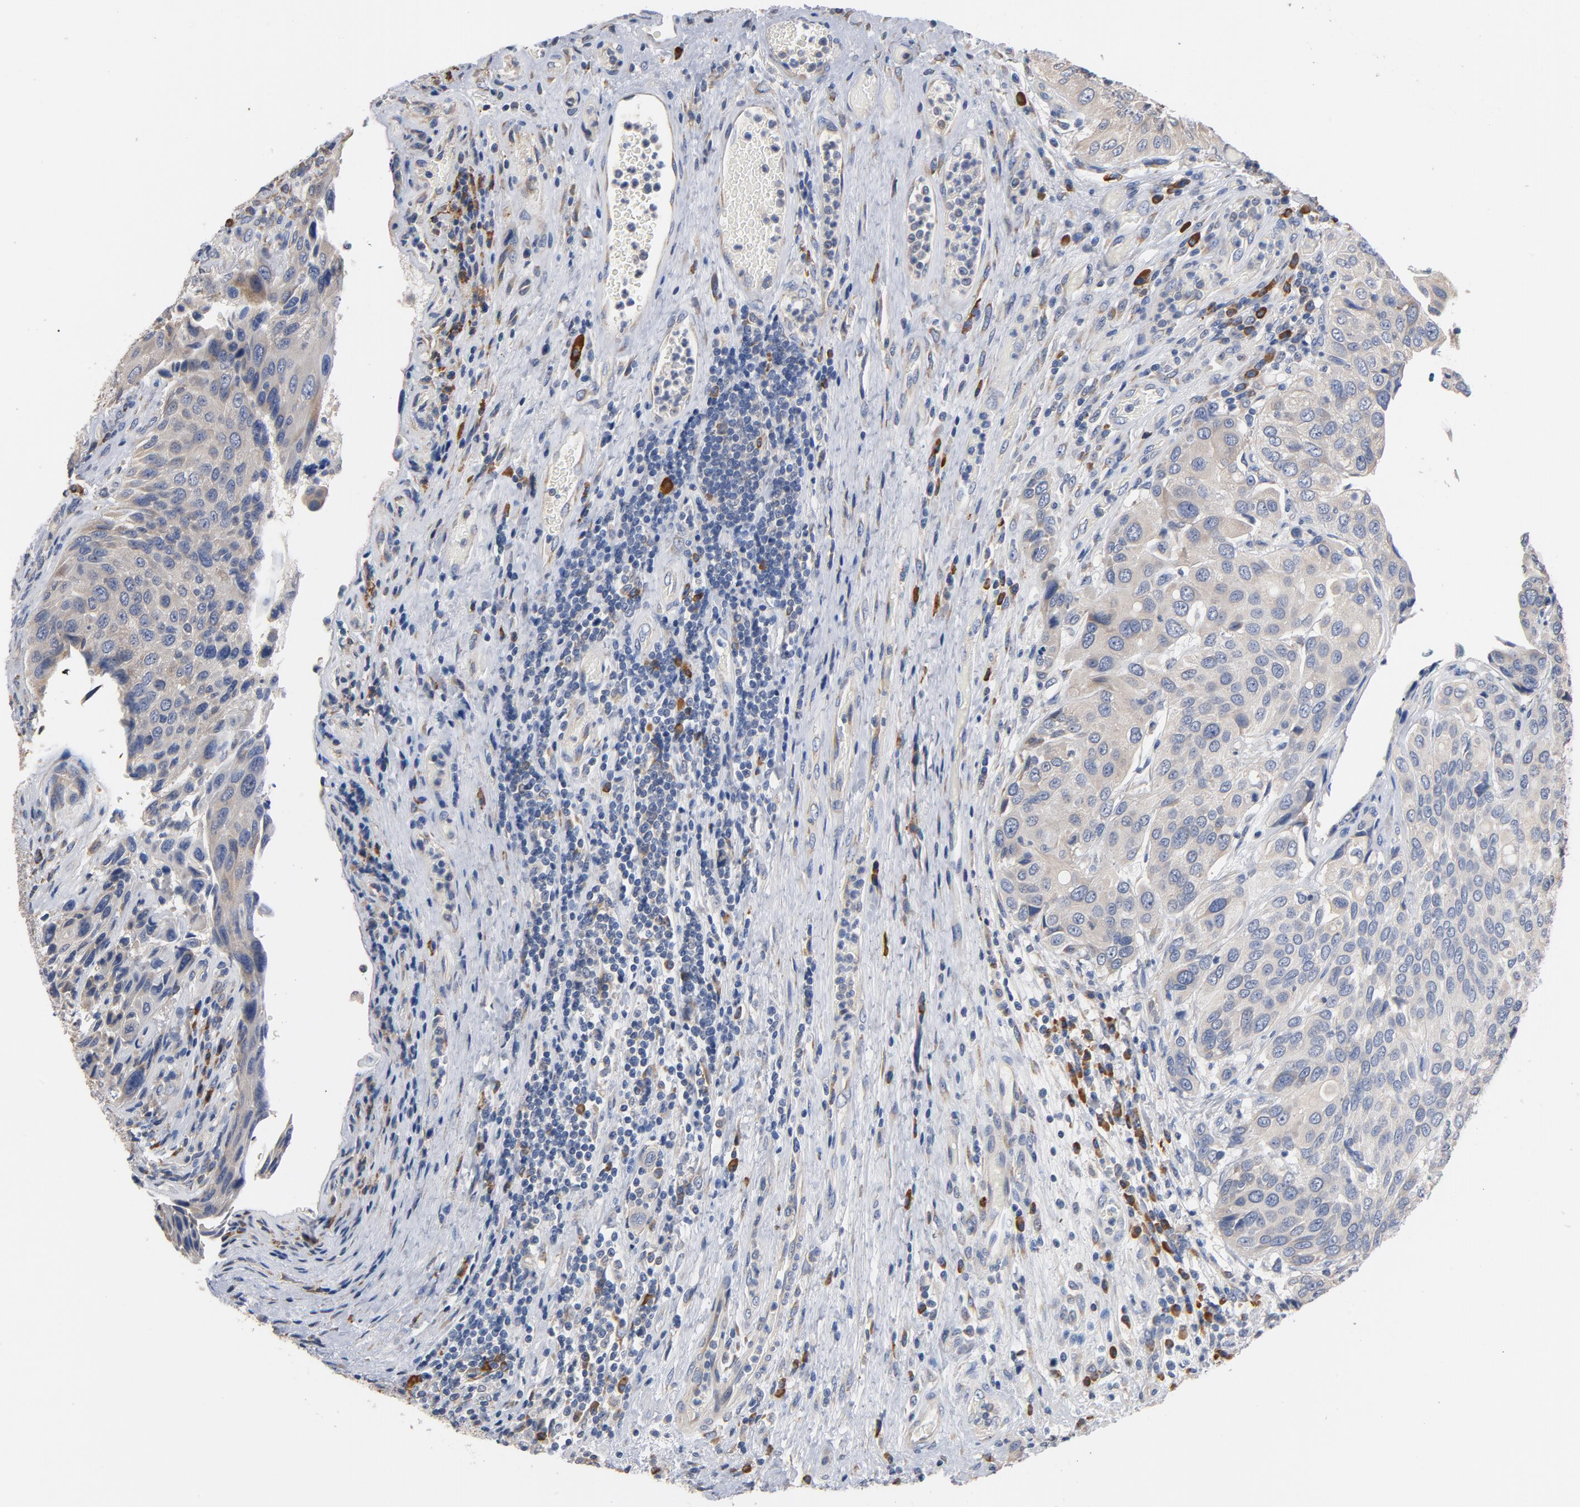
{"staining": {"intensity": "weak", "quantity": "<25%", "location": "cytoplasmic/membranous"}, "tissue": "urothelial cancer", "cell_type": "Tumor cells", "image_type": "cancer", "snomed": [{"axis": "morphology", "description": "Urothelial carcinoma, High grade"}, {"axis": "topography", "description": "Urinary bladder"}], "caption": "An immunohistochemistry histopathology image of urothelial cancer is shown. There is no staining in tumor cells of urothelial cancer.", "gene": "TLR4", "patient": {"sex": "male", "age": 50}}